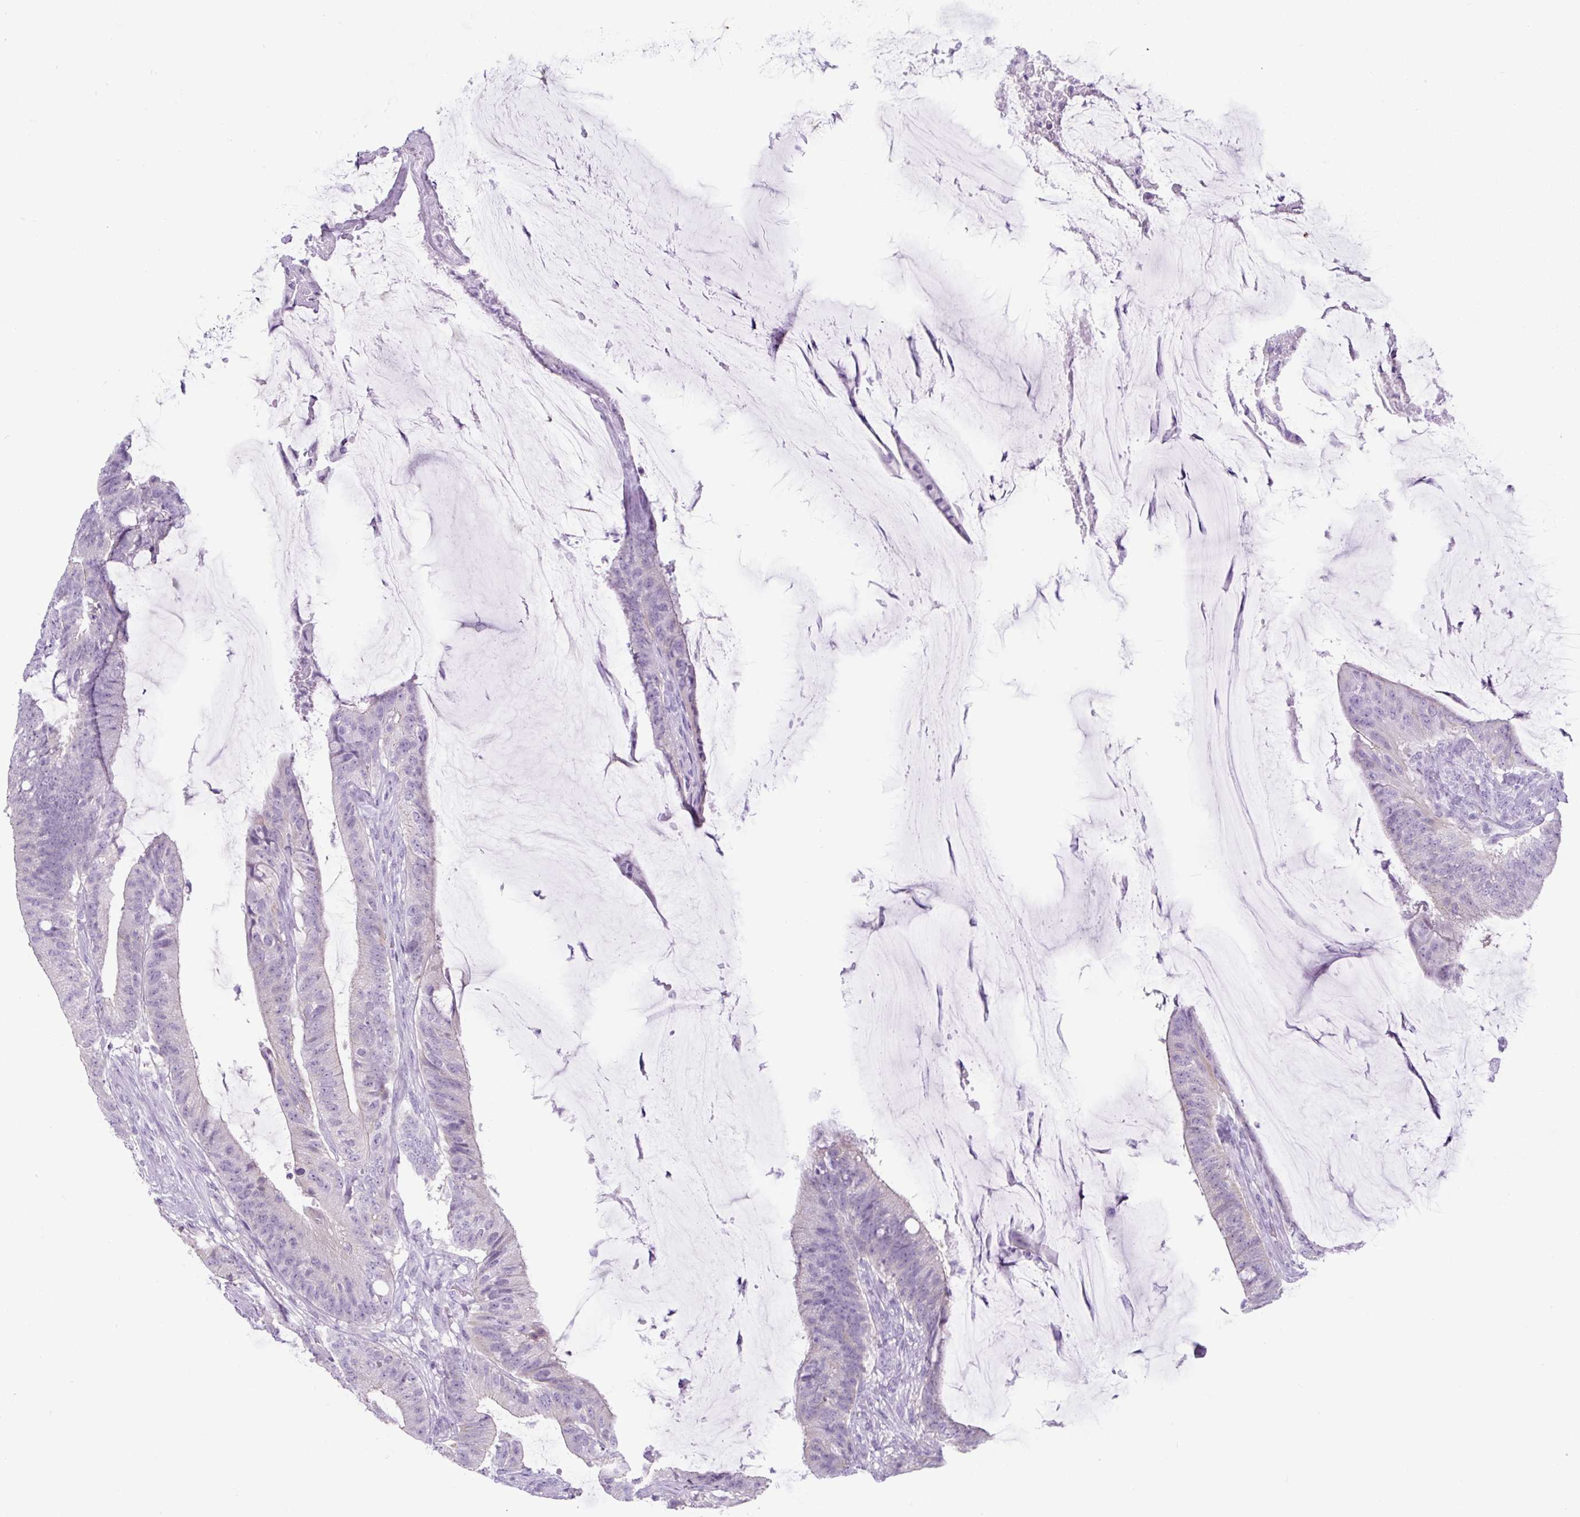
{"staining": {"intensity": "negative", "quantity": "none", "location": "none"}, "tissue": "colorectal cancer", "cell_type": "Tumor cells", "image_type": "cancer", "snomed": [{"axis": "morphology", "description": "Adenocarcinoma, NOS"}, {"axis": "topography", "description": "Colon"}], "caption": "This is a micrograph of immunohistochemistry staining of colorectal cancer, which shows no positivity in tumor cells.", "gene": "ADAMTS19", "patient": {"sex": "female", "age": 43}}